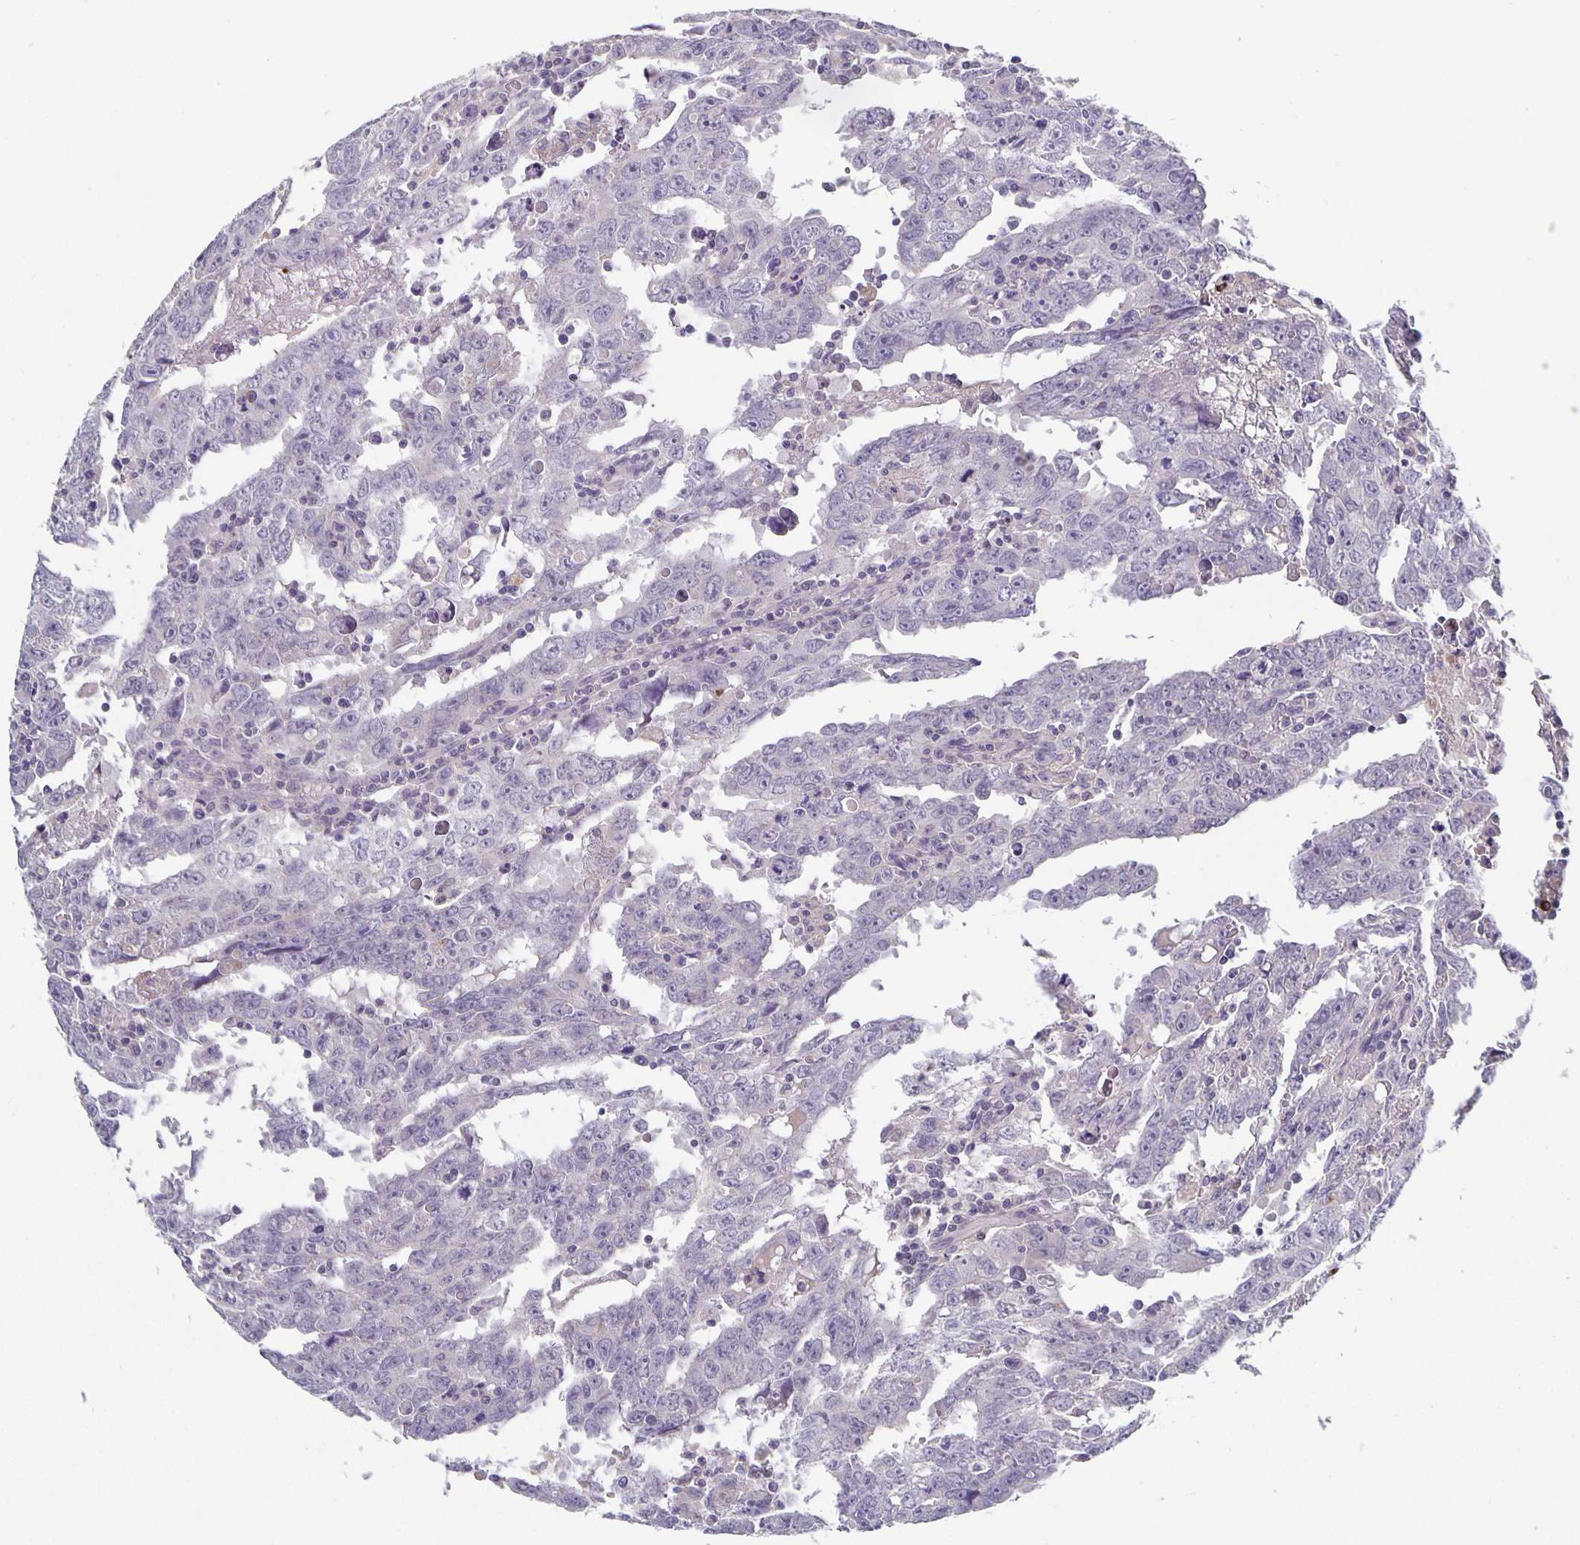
{"staining": {"intensity": "negative", "quantity": "none", "location": "none"}, "tissue": "testis cancer", "cell_type": "Tumor cells", "image_type": "cancer", "snomed": [{"axis": "morphology", "description": "Carcinoma, Embryonal, NOS"}, {"axis": "topography", "description": "Testis"}], "caption": "Immunohistochemical staining of human testis cancer (embryonal carcinoma) shows no significant staining in tumor cells. (DAB (3,3'-diaminobenzidine) immunohistochemistry, high magnification).", "gene": "GDF15", "patient": {"sex": "male", "age": 22}}